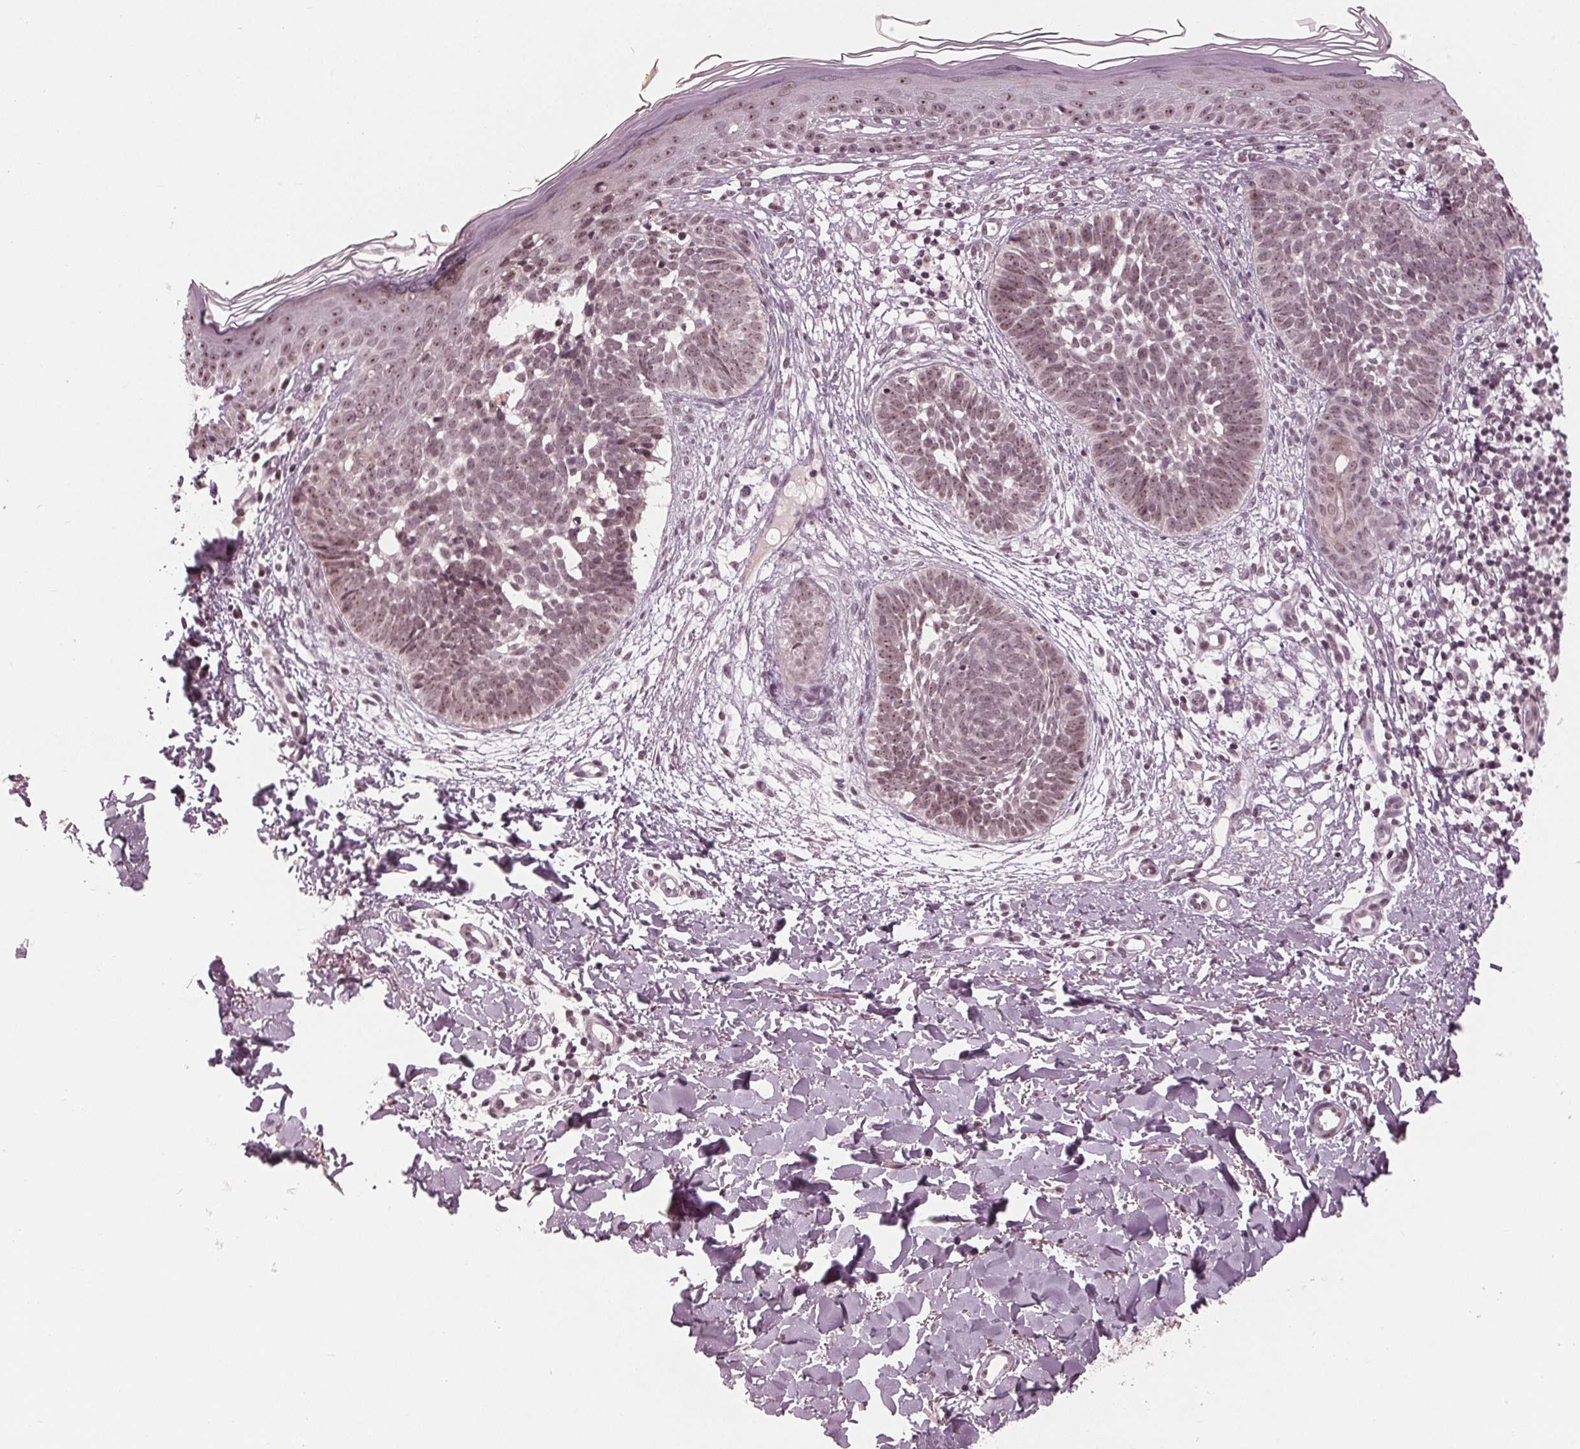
{"staining": {"intensity": "moderate", "quantity": ">75%", "location": "nuclear"}, "tissue": "skin cancer", "cell_type": "Tumor cells", "image_type": "cancer", "snomed": [{"axis": "morphology", "description": "Basal cell carcinoma"}, {"axis": "topography", "description": "Skin"}], "caption": "Immunohistochemical staining of basal cell carcinoma (skin) demonstrates medium levels of moderate nuclear protein expression in about >75% of tumor cells.", "gene": "SLX4", "patient": {"sex": "female", "age": 51}}